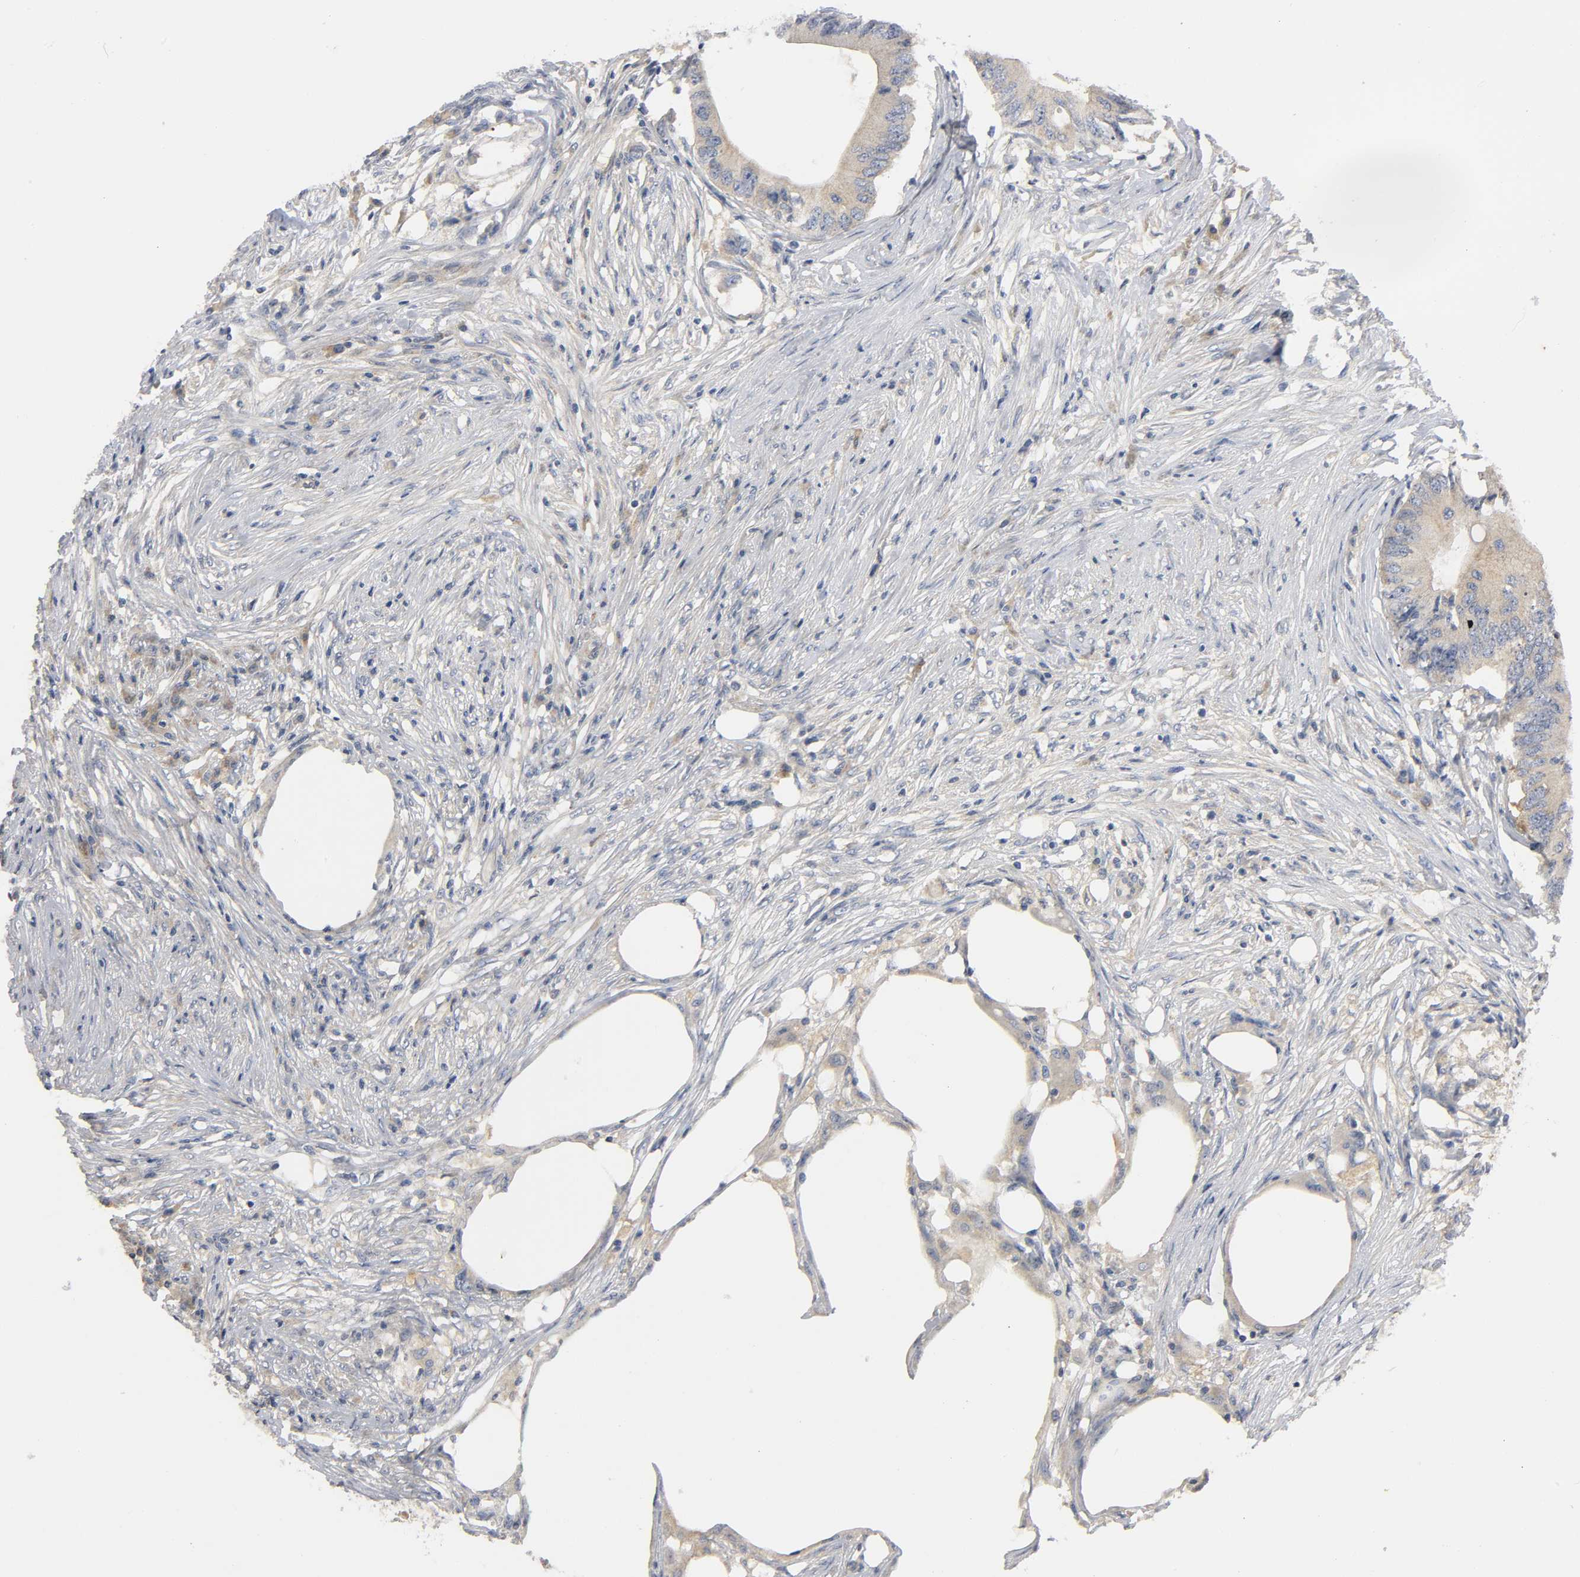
{"staining": {"intensity": "moderate", "quantity": ">75%", "location": "cytoplasmic/membranous"}, "tissue": "colorectal cancer", "cell_type": "Tumor cells", "image_type": "cancer", "snomed": [{"axis": "morphology", "description": "Adenocarcinoma, NOS"}, {"axis": "topography", "description": "Colon"}], "caption": "Colorectal cancer (adenocarcinoma) tissue shows moderate cytoplasmic/membranous staining in approximately >75% of tumor cells", "gene": "HDAC6", "patient": {"sex": "male", "age": 71}}